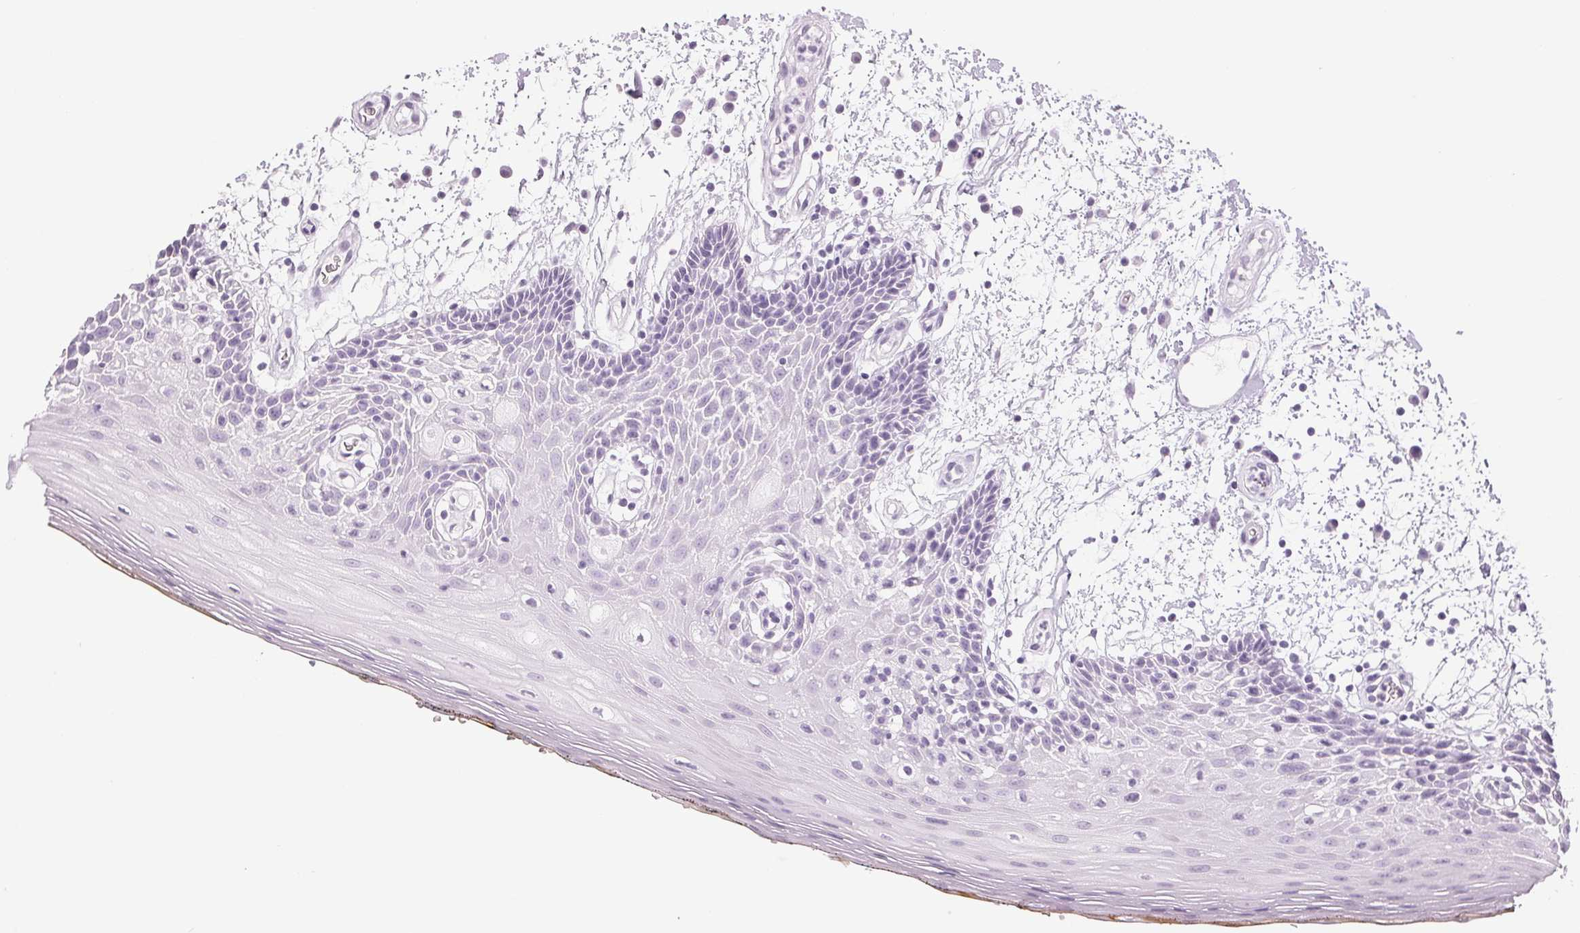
{"staining": {"intensity": "negative", "quantity": "none", "location": "none"}, "tissue": "oral mucosa", "cell_type": "Squamous epithelial cells", "image_type": "normal", "snomed": [{"axis": "morphology", "description": "Normal tissue, NOS"}, {"axis": "morphology", "description": "Squamous cell carcinoma, NOS"}, {"axis": "topography", "description": "Oral tissue"}, {"axis": "topography", "description": "Head-Neck"}], "caption": "Immunohistochemical staining of unremarkable human oral mucosa shows no significant staining in squamous epithelial cells.", "gene": "COX14", "patient": {"sex": "male", "age": 52}}